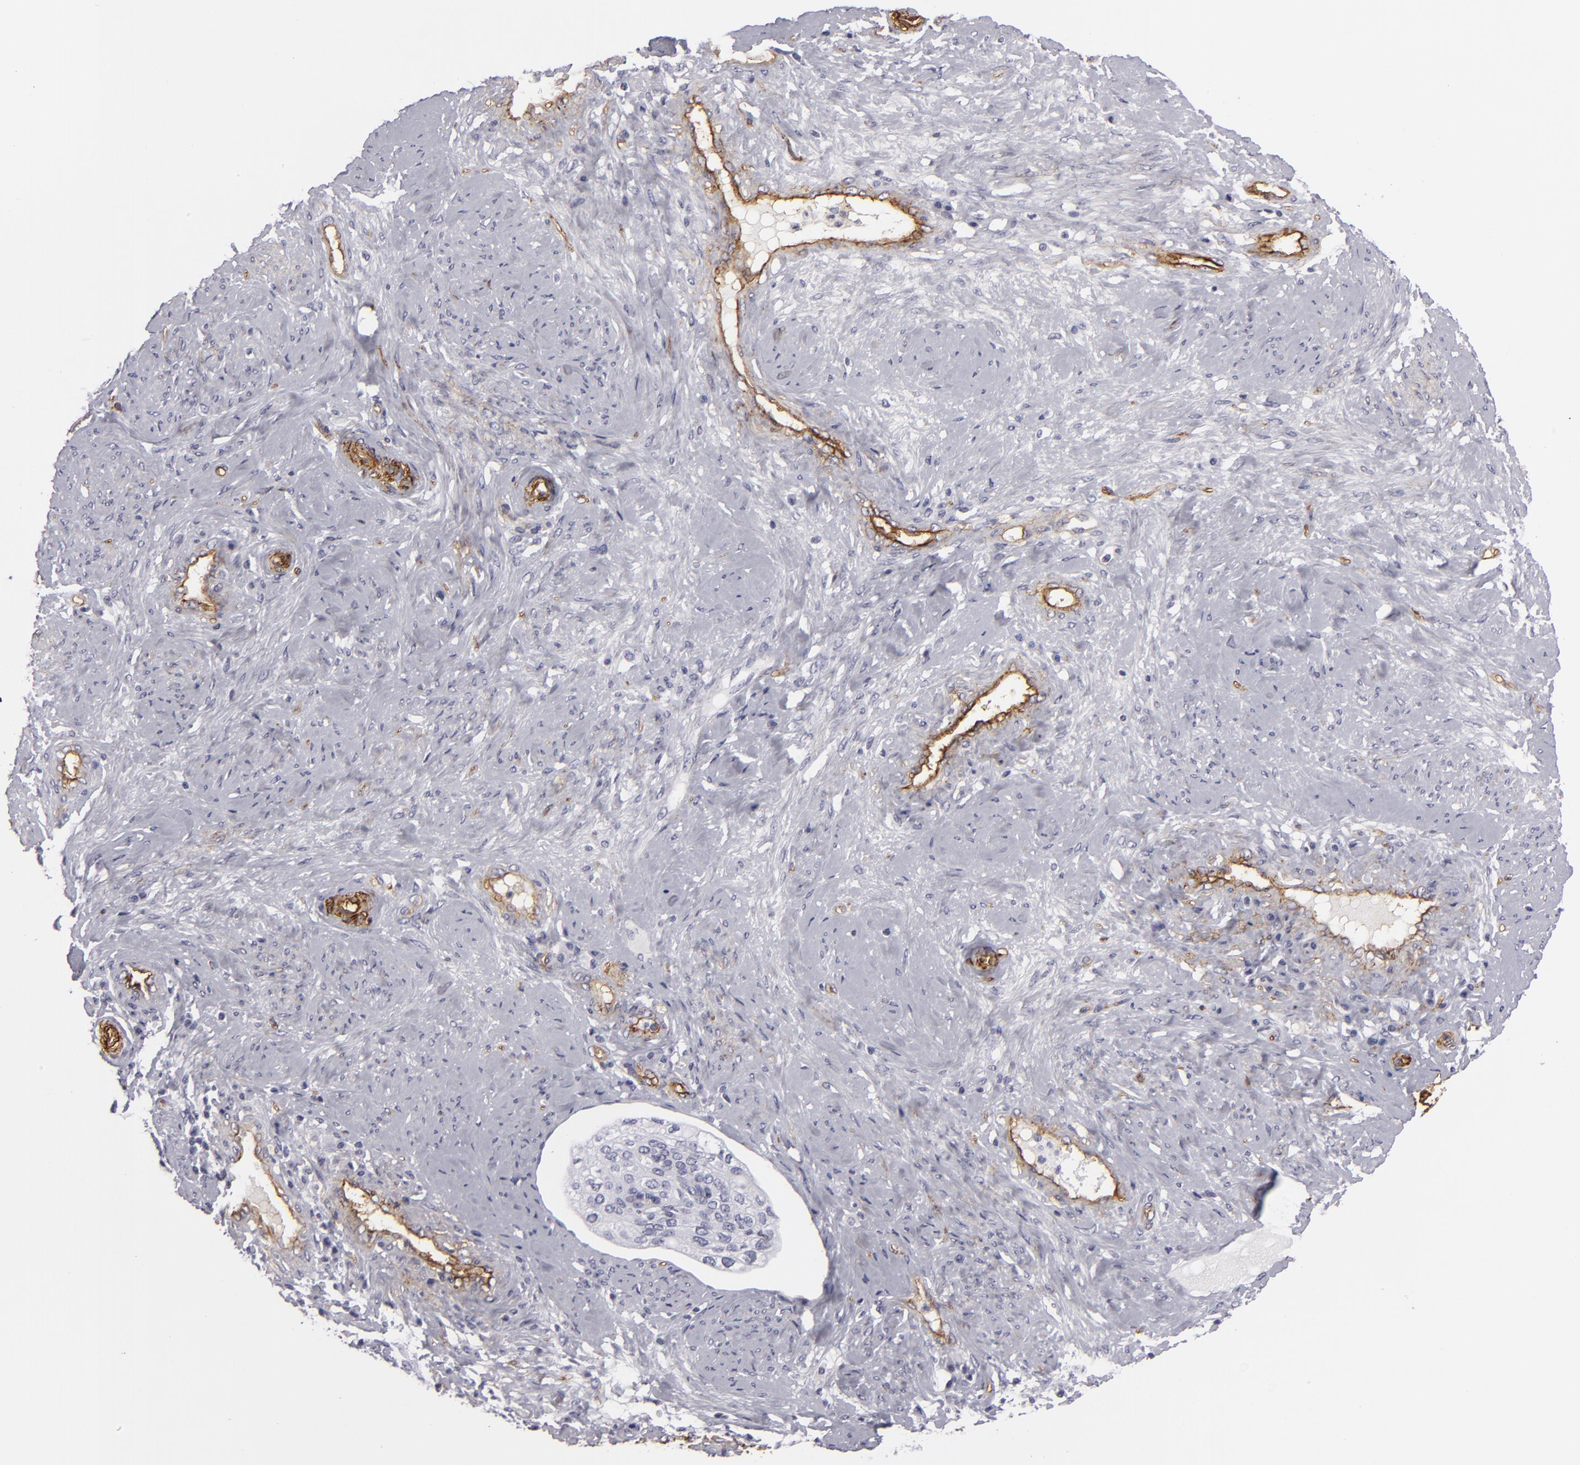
{"staining": {"intensity": "negative", "quantity": "none", "location": "none"}, "tissue": "cervical cancer", "cell_type": "Tumor cells", "image_type": "cancer", "snomed": [{"axis": "morphology", "description": "Squamous cell carcinoma, NOS"}, {"axis": "topography", "description": "Cervix"}], "caption": "A photomicrograph of human squamous cell carcinoma (cervical) is negative for staining in tumor cells. (Brightfield microscopy of DAB (3,3'-diaminobenzidine) immunohistochemistry (IHC) at high magnification).", "gene": "MCAM", "patient": {"sex": "female", "age": 41}}